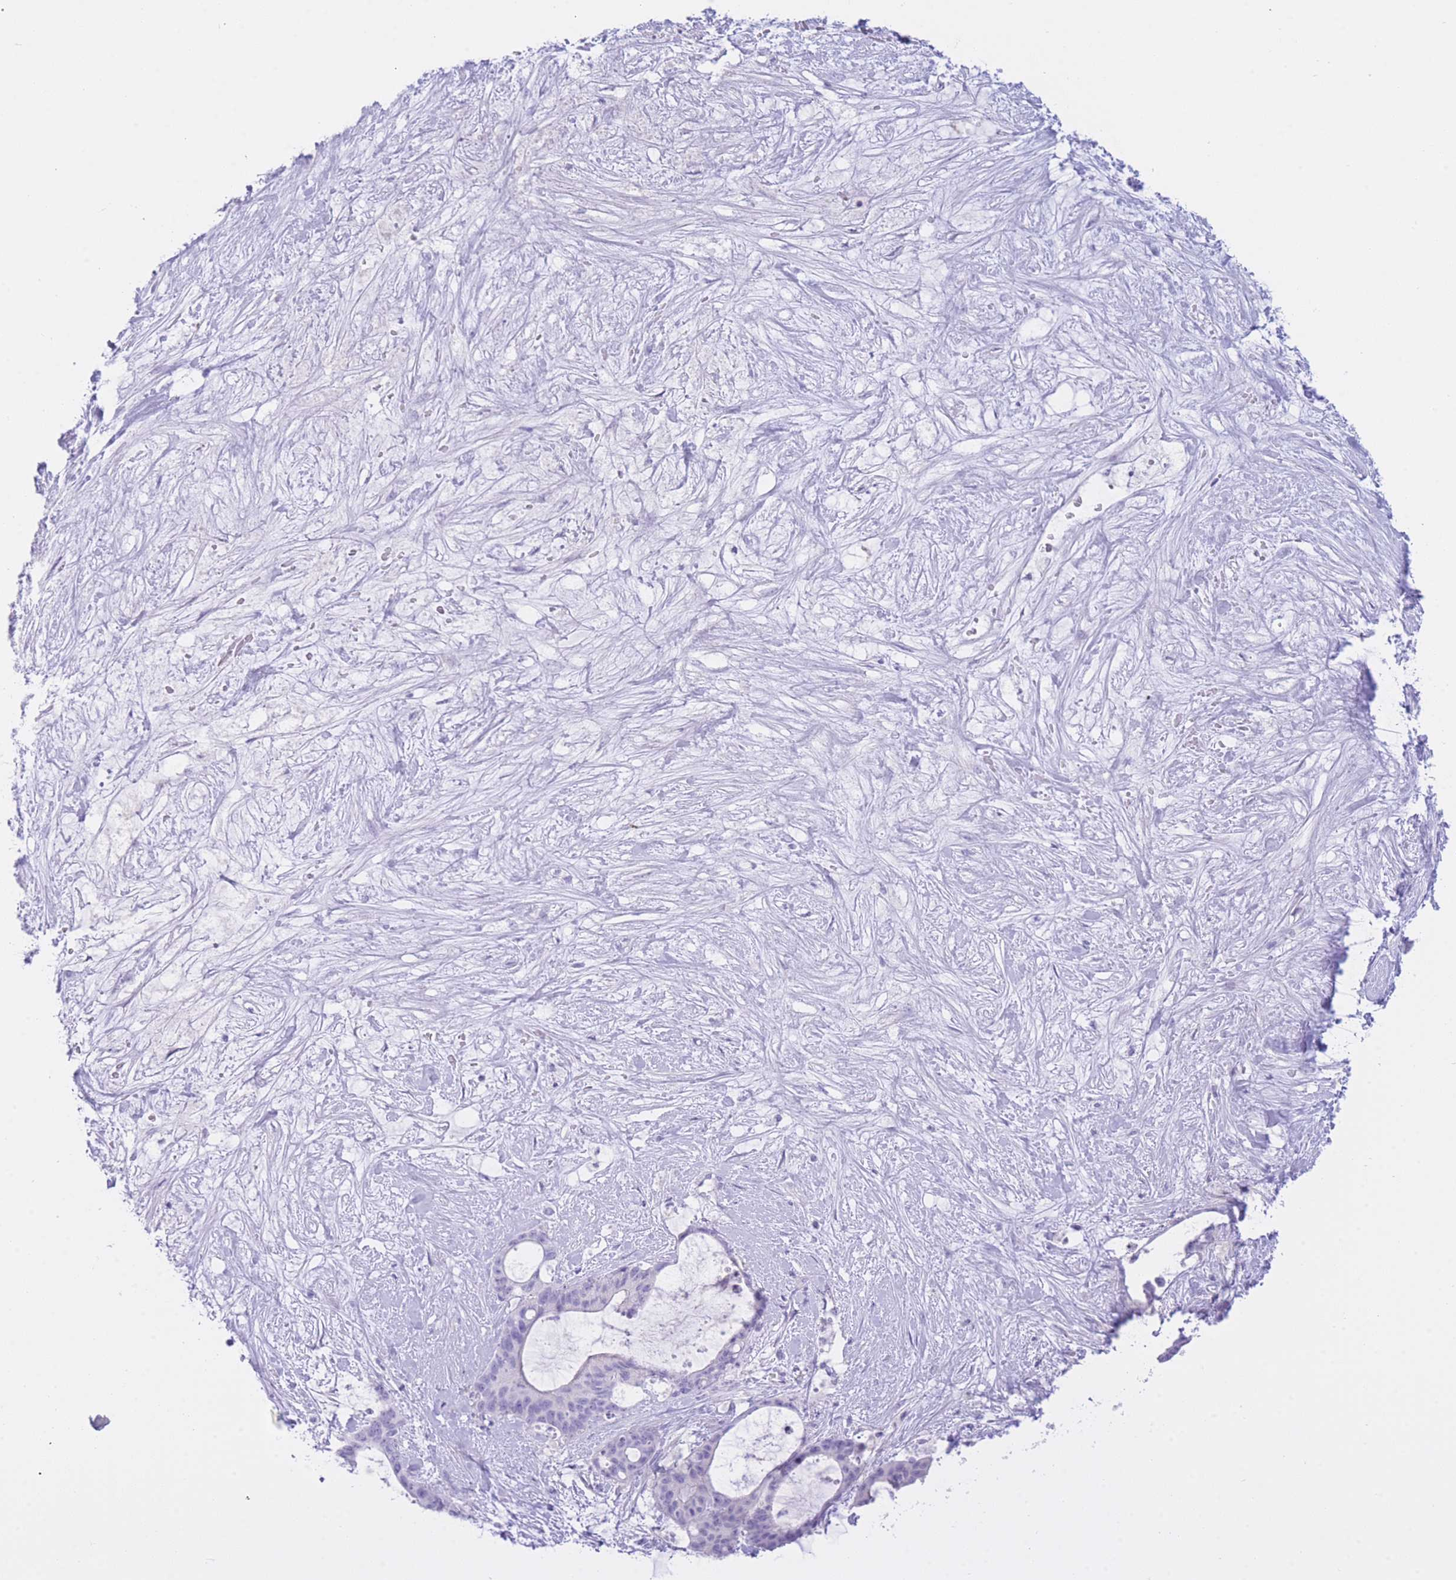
{"staining": {"intensity": "negative", "quantity": "none", "location": "none"}, "tissue": "liver cancer", "cell_type": "Tumor cells", "image_type": "cancer", "snomed": [{"axis": "morphology", "description": "Normal tissue, NOS"}, {"axis": "morphology", "description": "Cholangiocarcinoma"}, {"axis": "topography", "description": "Liver"}, {"axis": "topography", "description": "Peripheral nerve tissue"}], "caption": "This histopathology image is of cholangiocarcinoma (liver) stained with immunohistochemistry to label a protein in brown with the nuclei are counter-stained blue. There is no positivity in tumor cells.", "gene": "ZNF212", "patient": {"sex": "female", "age": 73}}